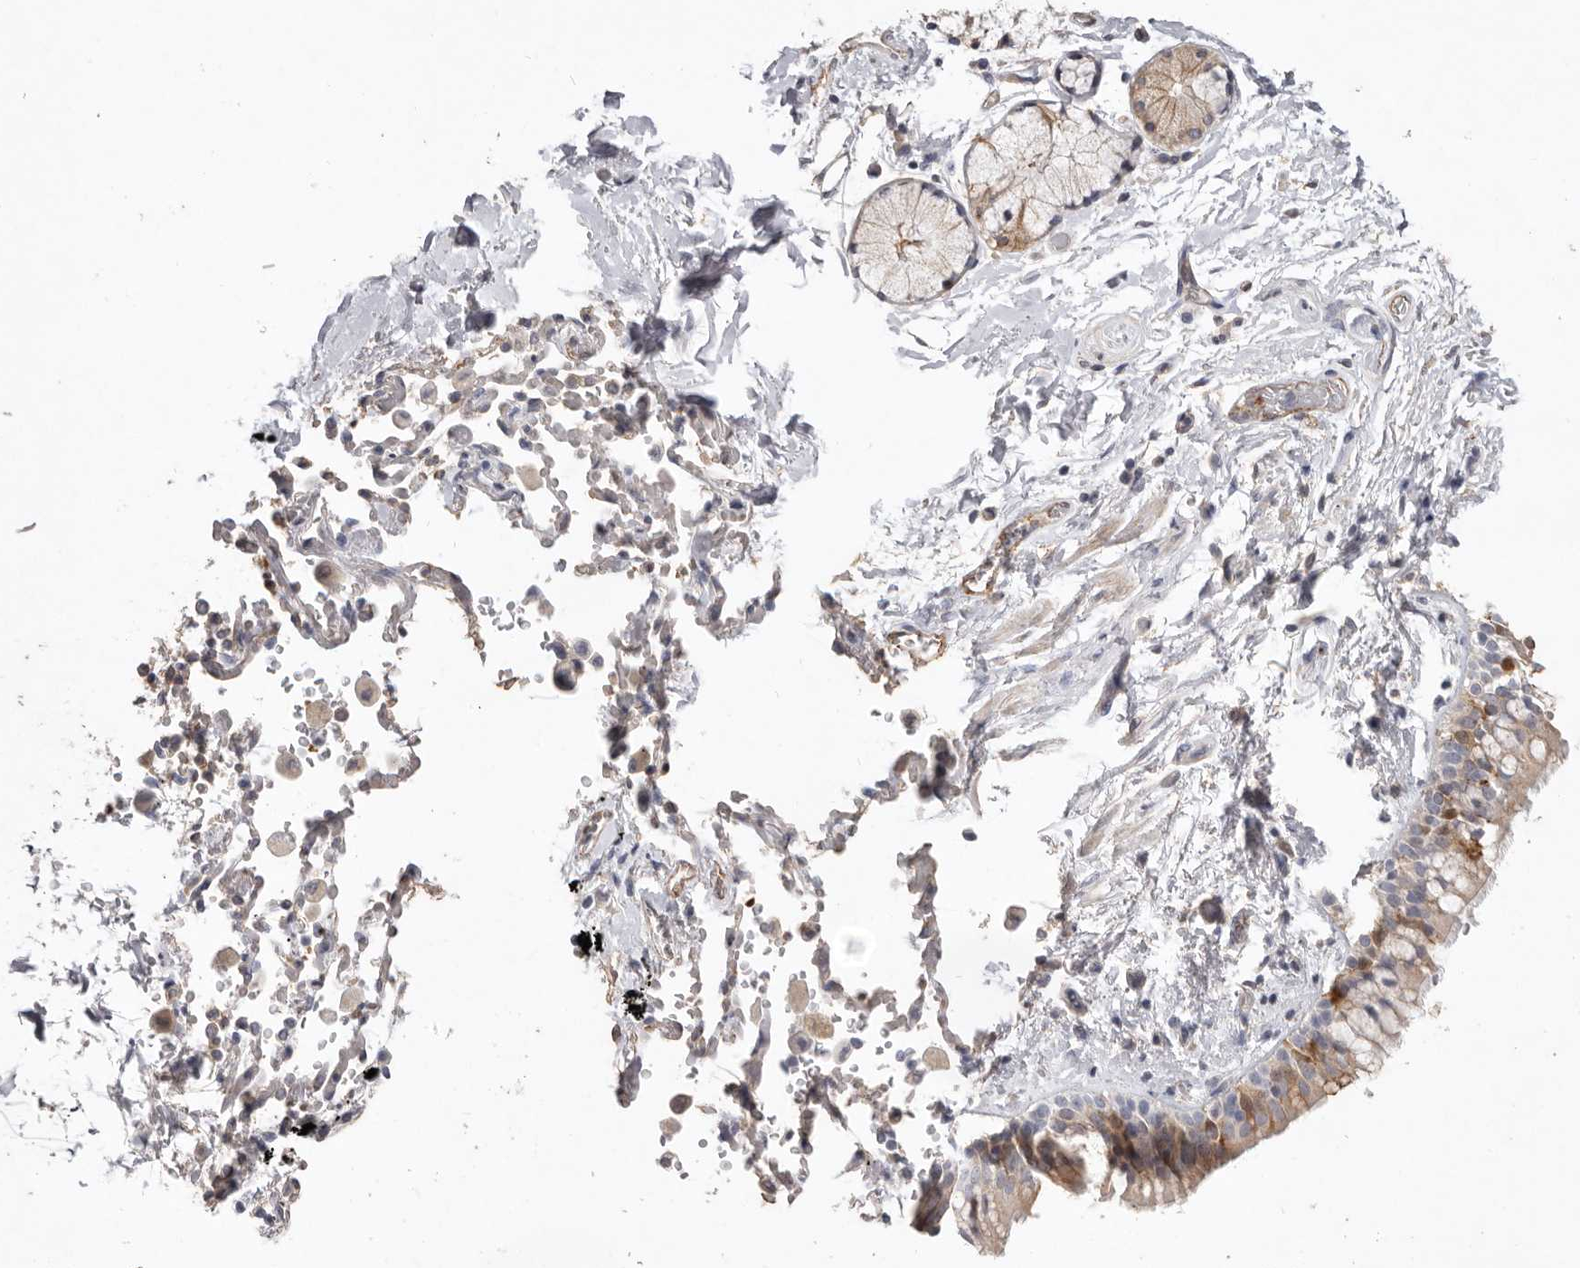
{"staining": {"intensity": "moderate", "quantity": "<25%", "location": "cytoplasmic/membranous,nuclear"}, "tissue": "bronchus", "cell_type": "Respiratory epithelial cells", "image_type": "normal", "snomed": [{"axis": "morphology", "description": "Normal tissue, NOS"}, {"axis": "morphology", "description": "Inflammation, NOS"}, {"axis": "topography", "description": "Cartilage tissue"}, {"axis": "topography", "description": "Bronchus"}, {"axis": "topography", "description": "Lung"}], "caption": "Immunohistochemical staining of unremarkable bronchus exhibits <25% levels of moderate cytoplasmic/membranous,nuclear protein positivity in about <25% of respiratory epithelial cells. The protein of interest is shown in brown color, while the nuclei are stained blue.", "gene": "ZYG11B", "patient": {"sex": "female", "age": 64}}